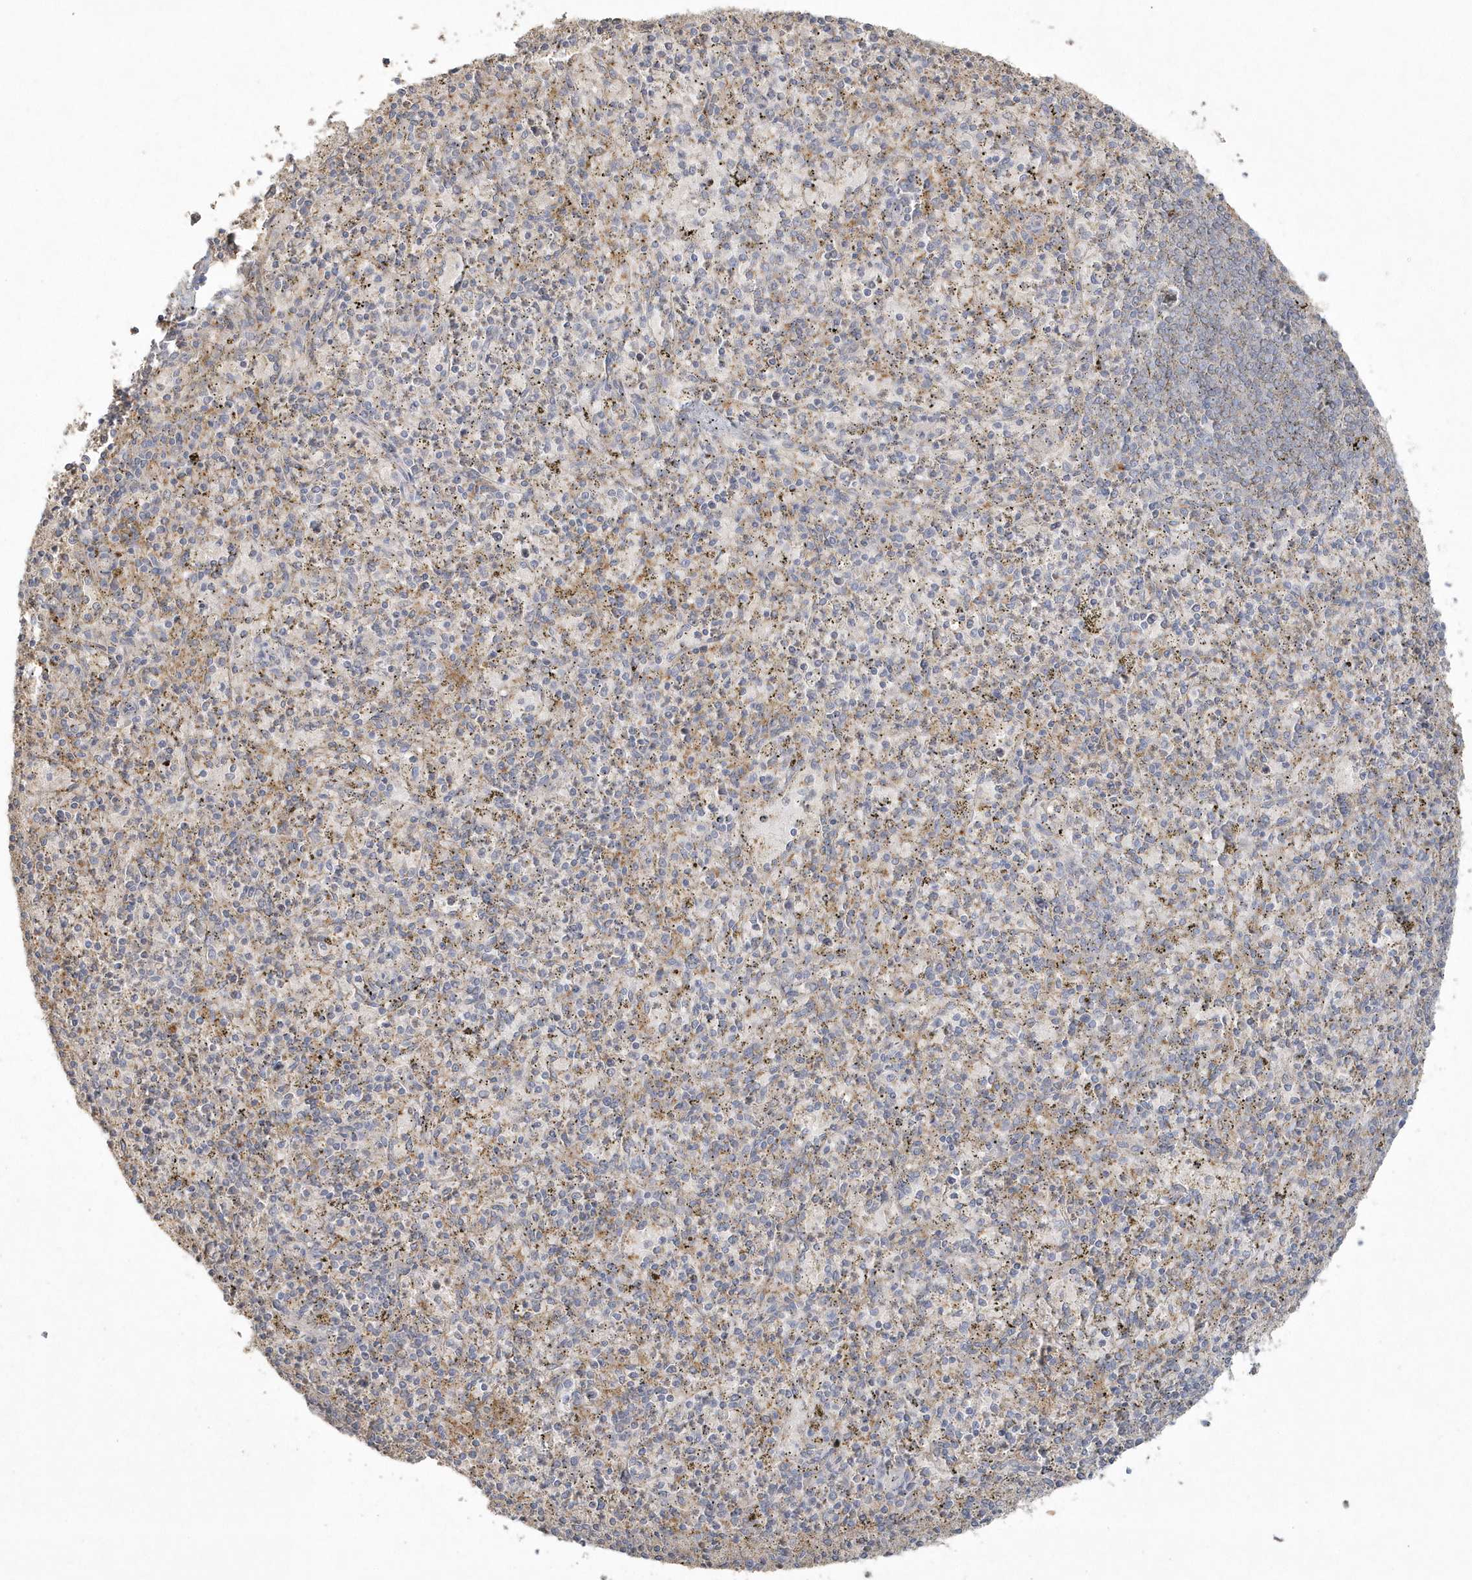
{"staining": {"intensity": "weak", "quantity": "<25%", "location": "cytoplasmic/membranous"}, "tissue": "spleen", "cell_type": "Cells in red pulp", "image_type": "normal", "snomed": [{"axis": "morphology", "description": "Normal tissue, NOS"}, {"axis": "topography", "description": "Spleen"}], "caption": "Micrograph shows no significant protein staining in cells in red pulp of normal spleen. (Immunohistochemistry, brightfield microscopy, high magnification).", "gene": "BLTP3A", "patient": {"sex": "male", "age": 72}}